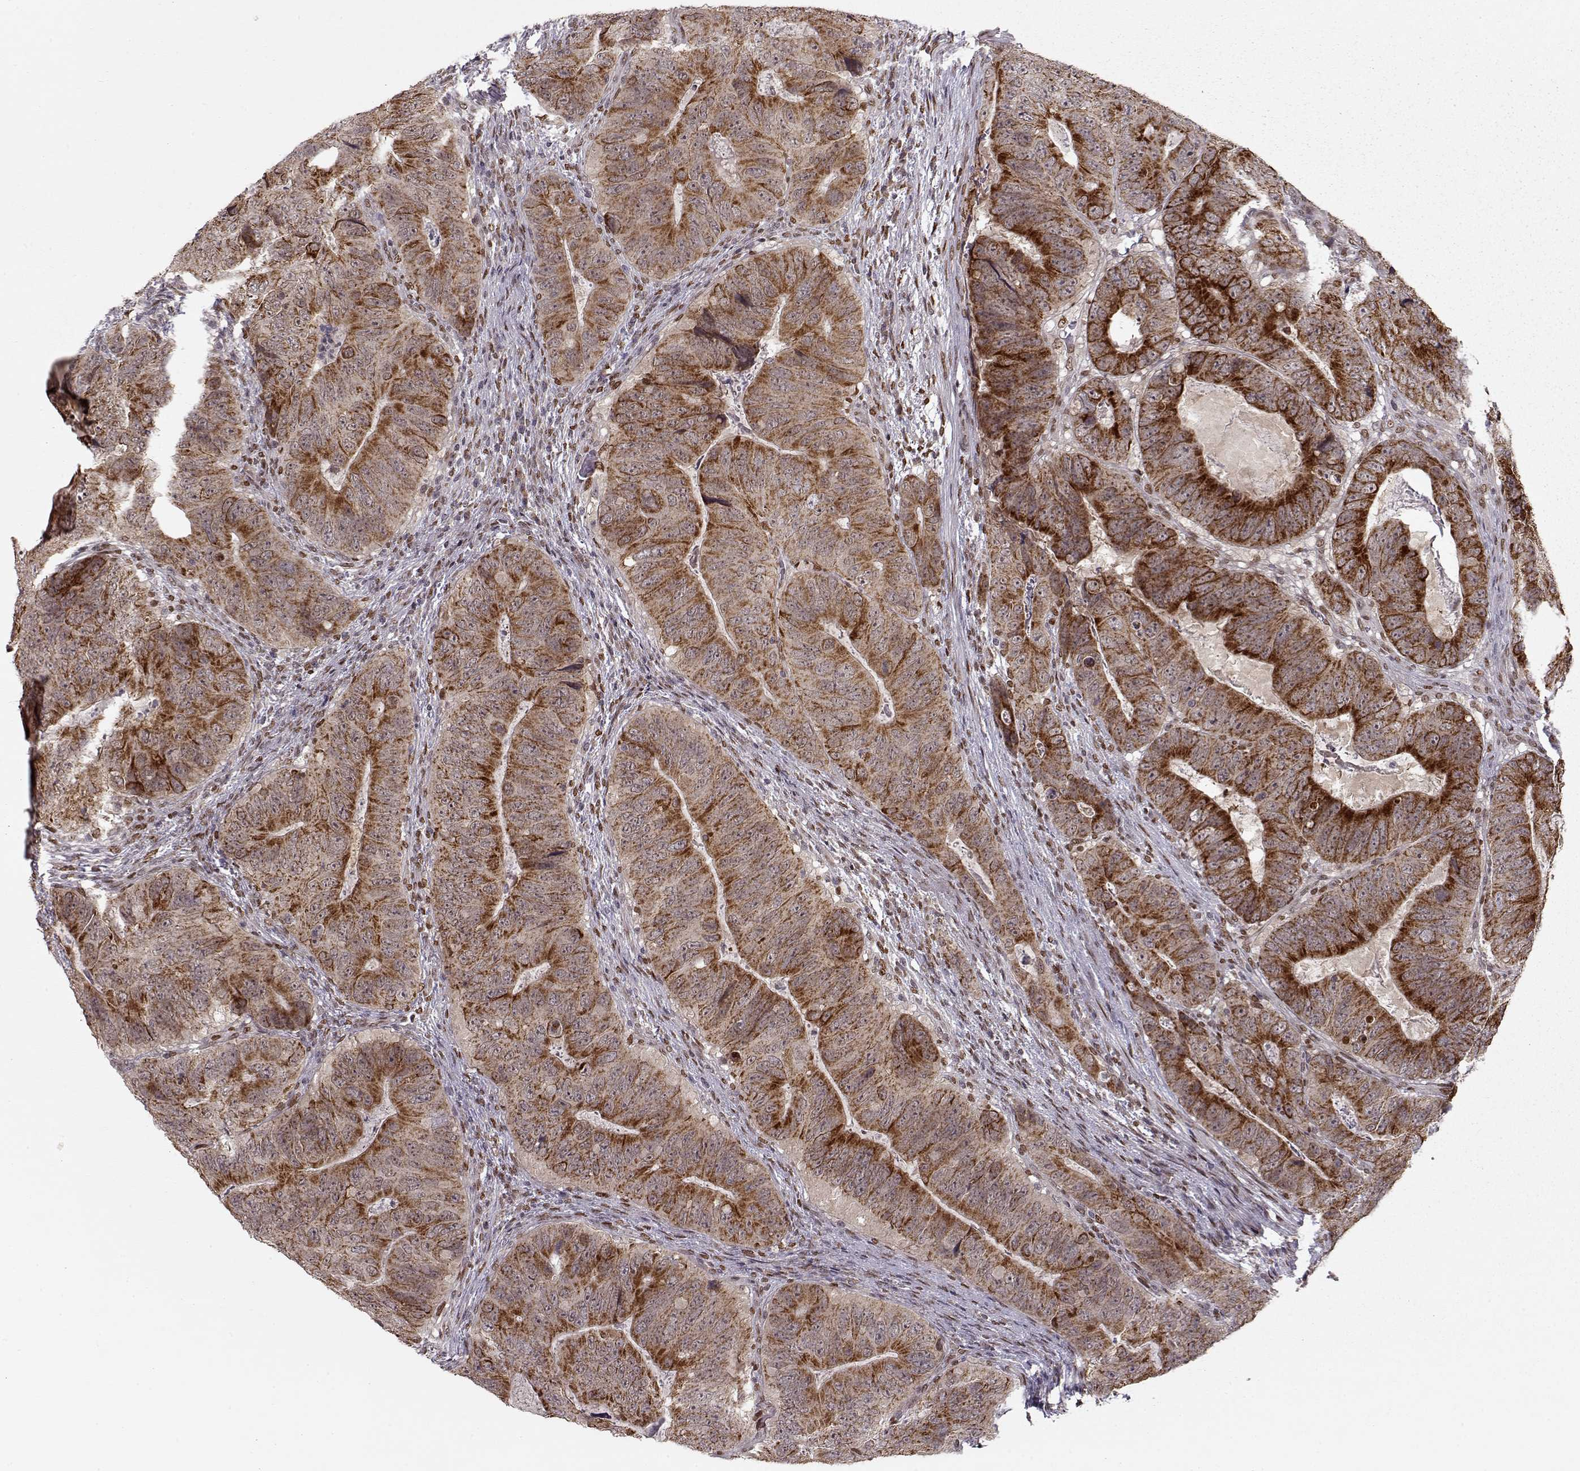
{"staining": {"intensity": "strong", "quantity": ">75%", "location": "cytoplasmic/membranous"}, "tissue": "colorectal cancer", "cell_type": "Tumor cells", "image_type": "cancer", "snomed": [{"axis": "morphology", "description": "Adenocarcinoma, NOS"}, {"axis": "topography", "description": "Colon"}], "caption": "The immunohistochemical stain shows strong cytoplasmic/membranous staining in tumor cells of colorectal adenocarcinoma tissue.", "gene": "RAI1", "patient": {"sex": "male", "age": 79}}